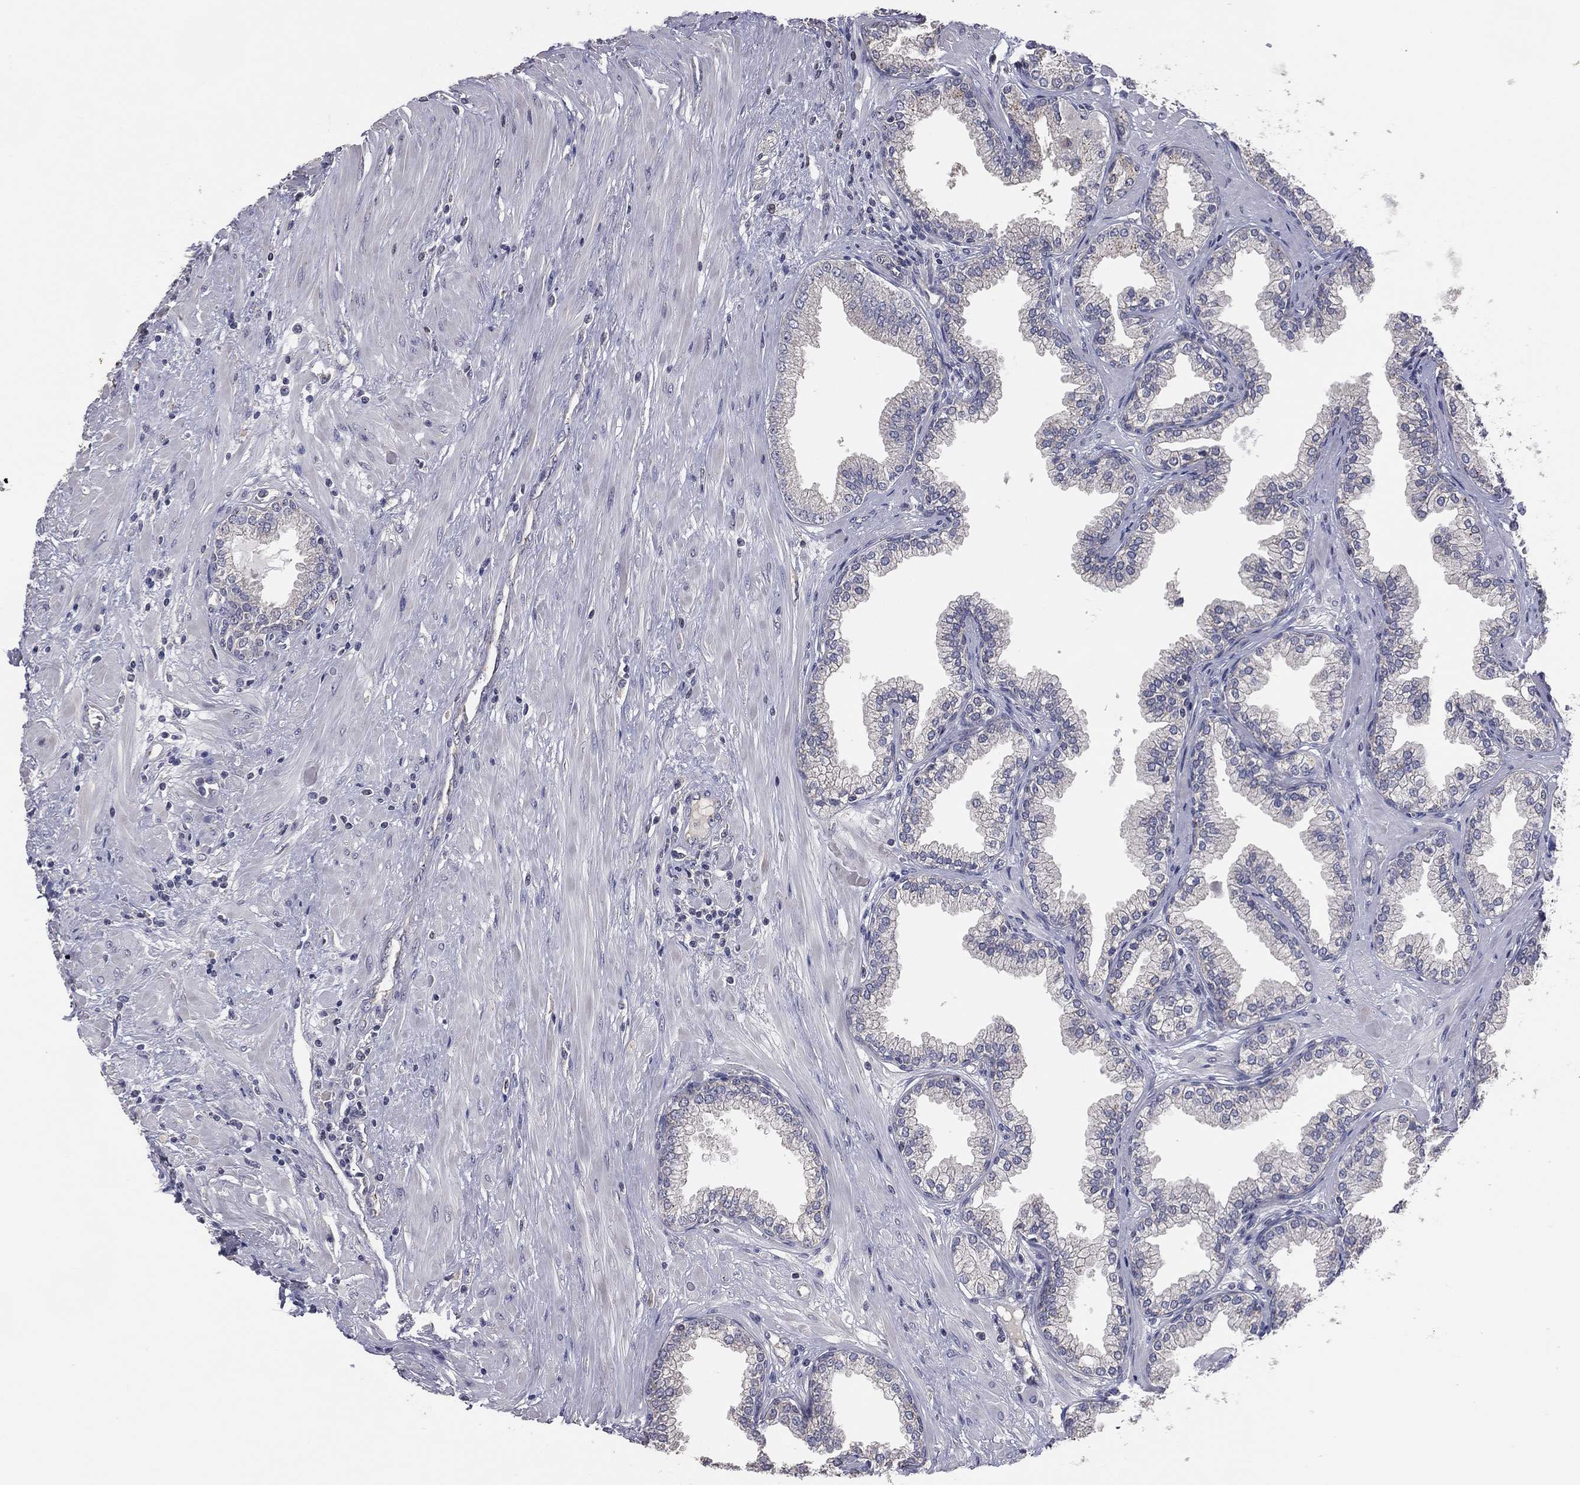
{"staining": {"intensity": "negative", "quantity": "none", "location": "none"}, "tissue": "prostate", "cell_type": "Glandular cells", "image_type": "normal", "snomed": [{"axis": "morphology", "description": "Normal tissue, NOS"}, {"axis": "topography", "description": "Prostate"}], "caption": "DAB immunohistochemical staining of normal human prostate demonstrates no significant positivity in glandular cells. (Immunohistochemistry (ihc), brightfield microscopy, high magnification).", "gene": "CROCC", "patient": {"sex": "male", "age": 64}}